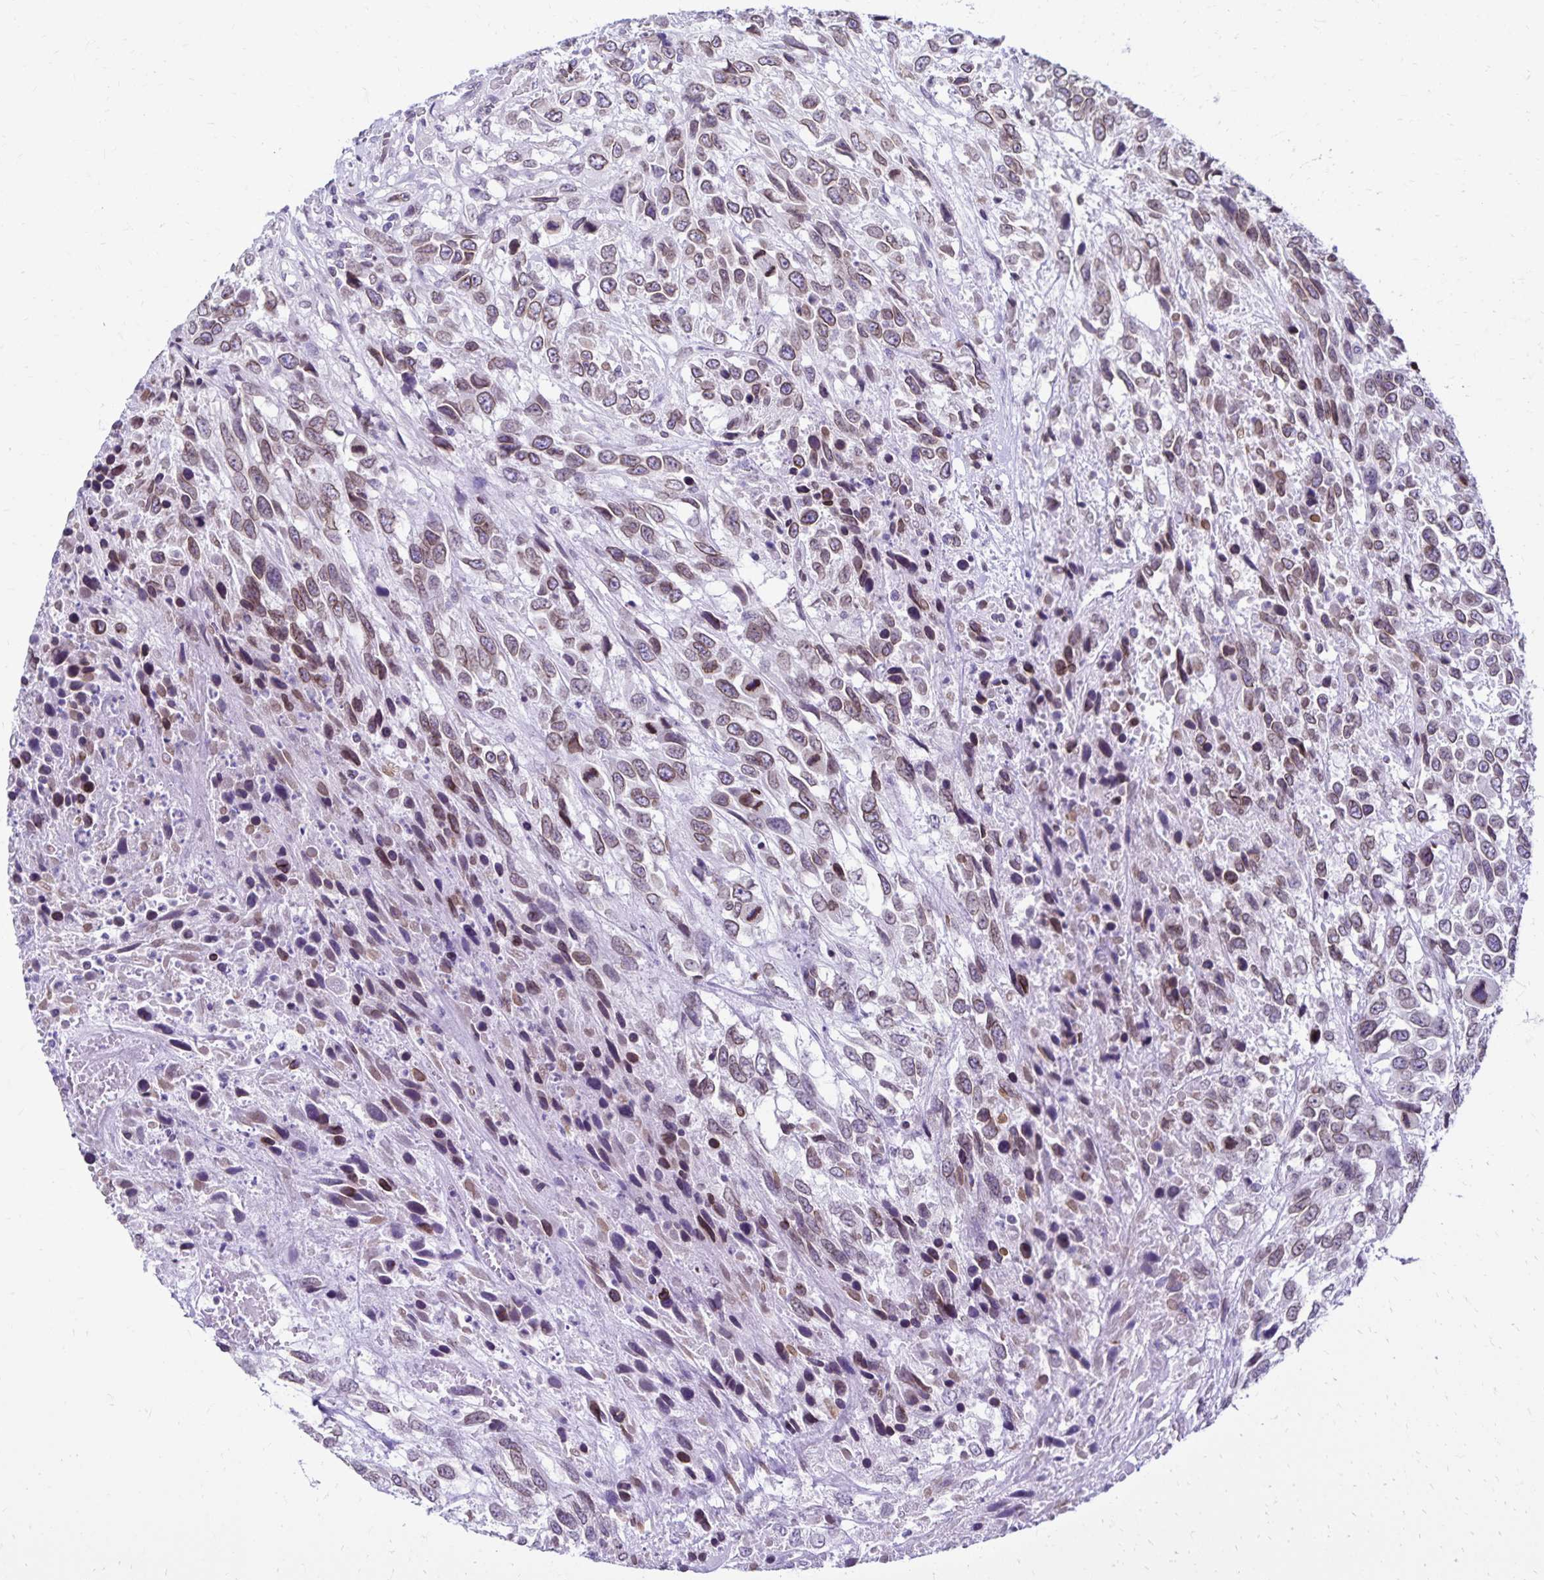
{"staining": {"intensity": "weak", "quantity": "25%-75%", "location": "cytoplasmic/membranous"}, "tissue": "urothelial cancer", "cell_type": "Tumor cells", "image_type": "cancer", "snomed": [{"axis": "morphology", "description": "Urothelial carcinoma, High grade"}, {"axis": "topography", "description": "Urinary bladder"}], "caption": "IHC image of neoplastic tissue: human high-grade urothelial carcinoma stained using IHC displays low levels of weak protein expression localized specifically in the cytoplasmic/membranous of tumor cells, appearing as a cytoplasmic/membranous brown color.", "gene": "FAM166C", "patient": {"sex": "female", "age": 70}}